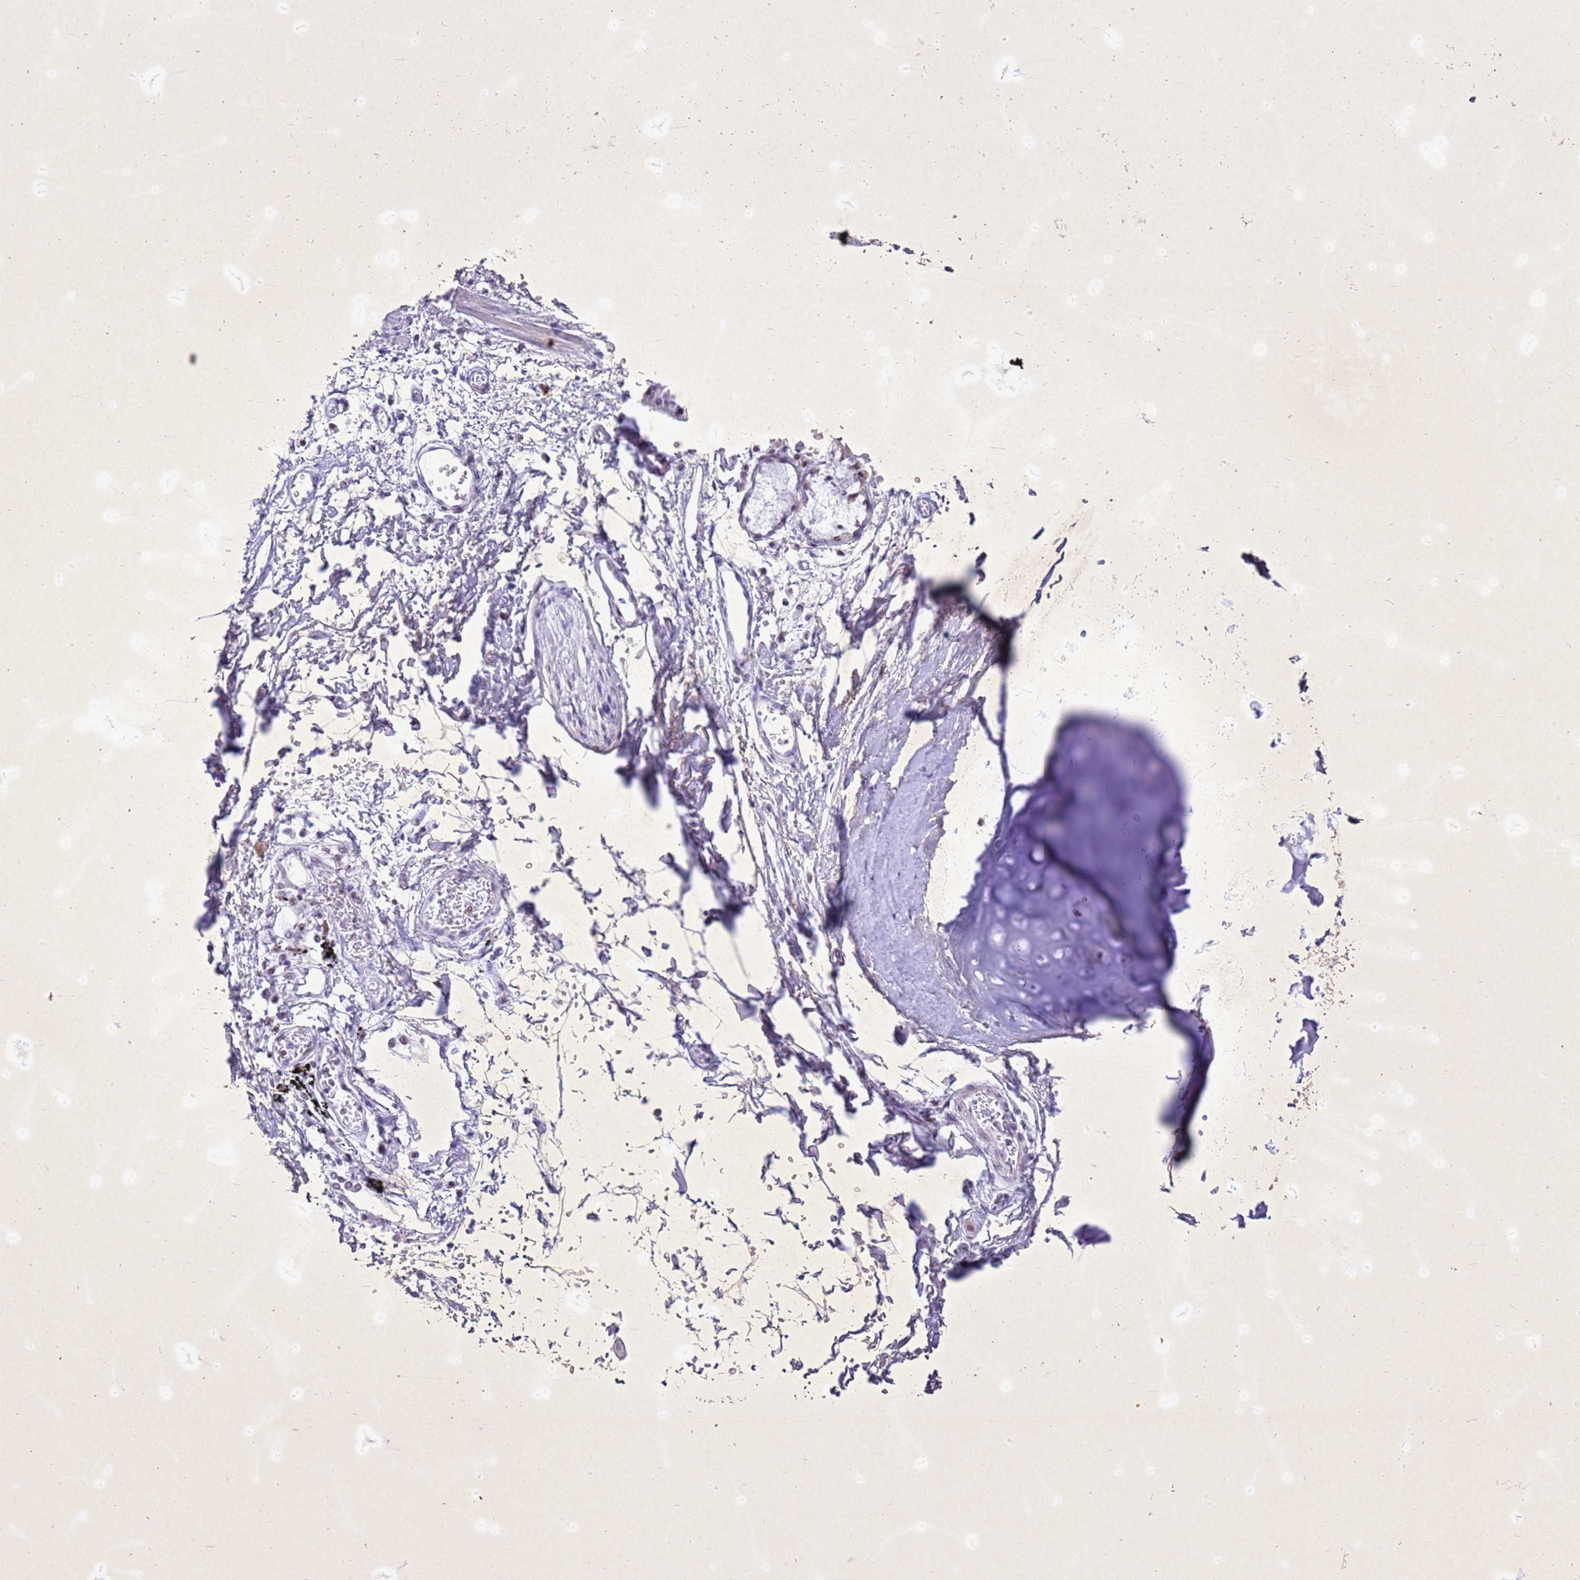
{"staining": {"intensity": "negative", "quantity": "none", "location": "none"}, "tissue": "adipose tissue", "cell_type": "Adipocytes", "image_type": "normal", "snomed": [{"axis": "morphology", "description": "Normal tissue, NOS"}, {"axis": "topography", "description": "Cartilage tissue"}], "caption": "Protein analysis of normal adipose tissue shows no significant staining in adipocytes. (Stains: DAB (3,3'-diaminobenzidine) immunohistochemistry (IHC) with hematoxylin counter stain, Microscopy: brightfield microscopy at high magnification).", "gene": "COPS9", "patient": {"sex": "male", "age": 73}}